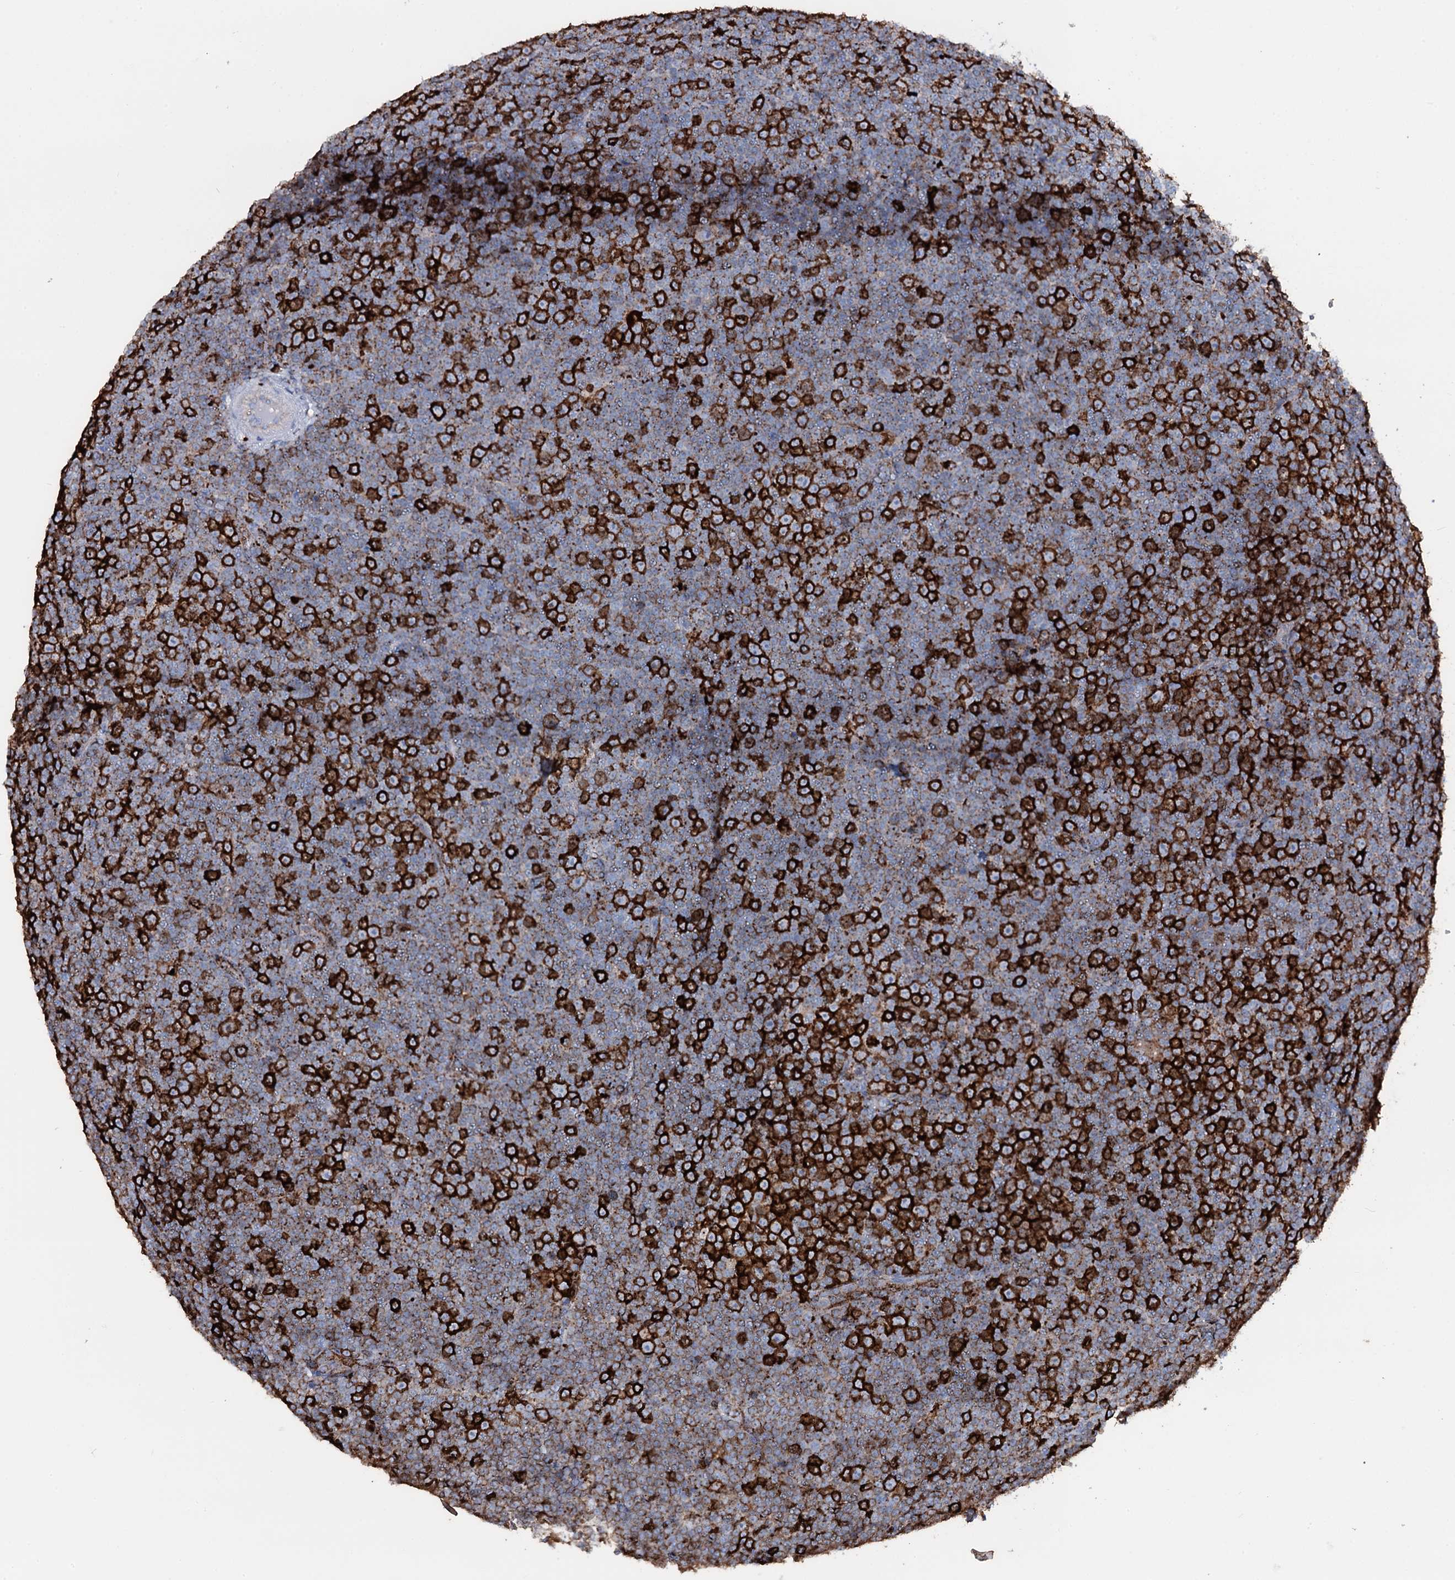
{"staining": {"intensity": "strong", "quantity": "25%-75%", "location": "cytoplasmic/membranous"}, "tissue": "lymphoma", "cell_type": "Tumor cells", "image_type": "cancer", "snomed": [{"axis": "morphology", "description": "Malignant lymphoma, non-Hodgkin's type, Low grade"}, {"axis": "topography", "description": "Lymph node"}], "caption": "Tumor cells display high levels of strong cytoplasmic/membranous expression in approximately 25%-75% of cells in low-grade malignant lymphoma, non-Hodgkin's type. The staining was performed using DAB (3,3'-diaminobenzidine) to visualize the protein expression in brown, while the nuclei were stained in blue with hematoxylin (Magnification: 20x).", "gene": "OSBPL2", "patient": {"sex": "female", "age": 67}}